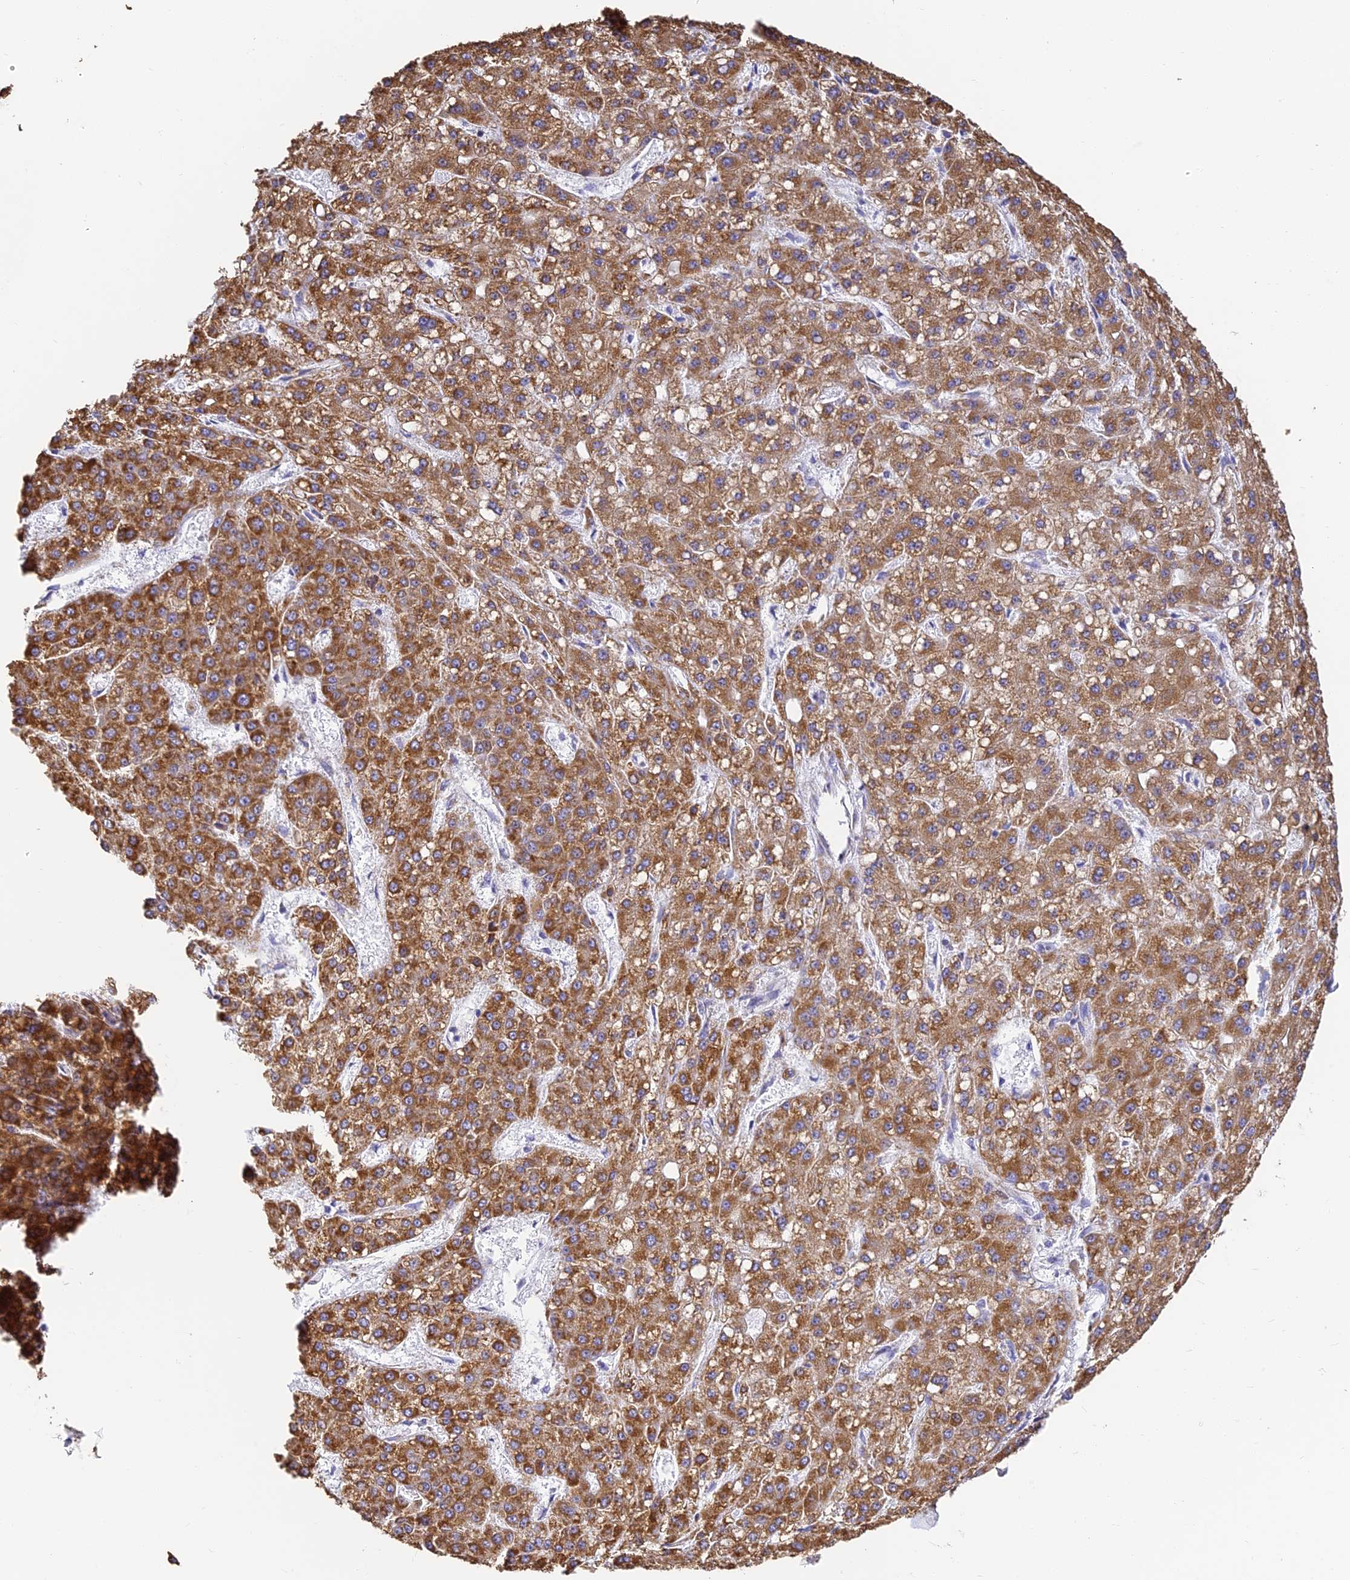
{"staining": {"intensity": "strong", "quantity": ">75%", "location": "cytoplasmic/membranous"}, "tissue": "liver cancer", "cell_type": "Tumor cells", "image_type": "cancer", "snomed": [{"axis": "morphology", "description": "Carcinoma, Hepatocellular, NOS"}, {"axis": "topography", "description": "Liver"}], "caption": "The immunohistochemical stain highlights strong cytoplasmic/membranous staining in tumor cells of hepatocellular carcinoma (liver) tissue.", "gene": "COX6C", "patient": {"sex": "male", "age": 67}}